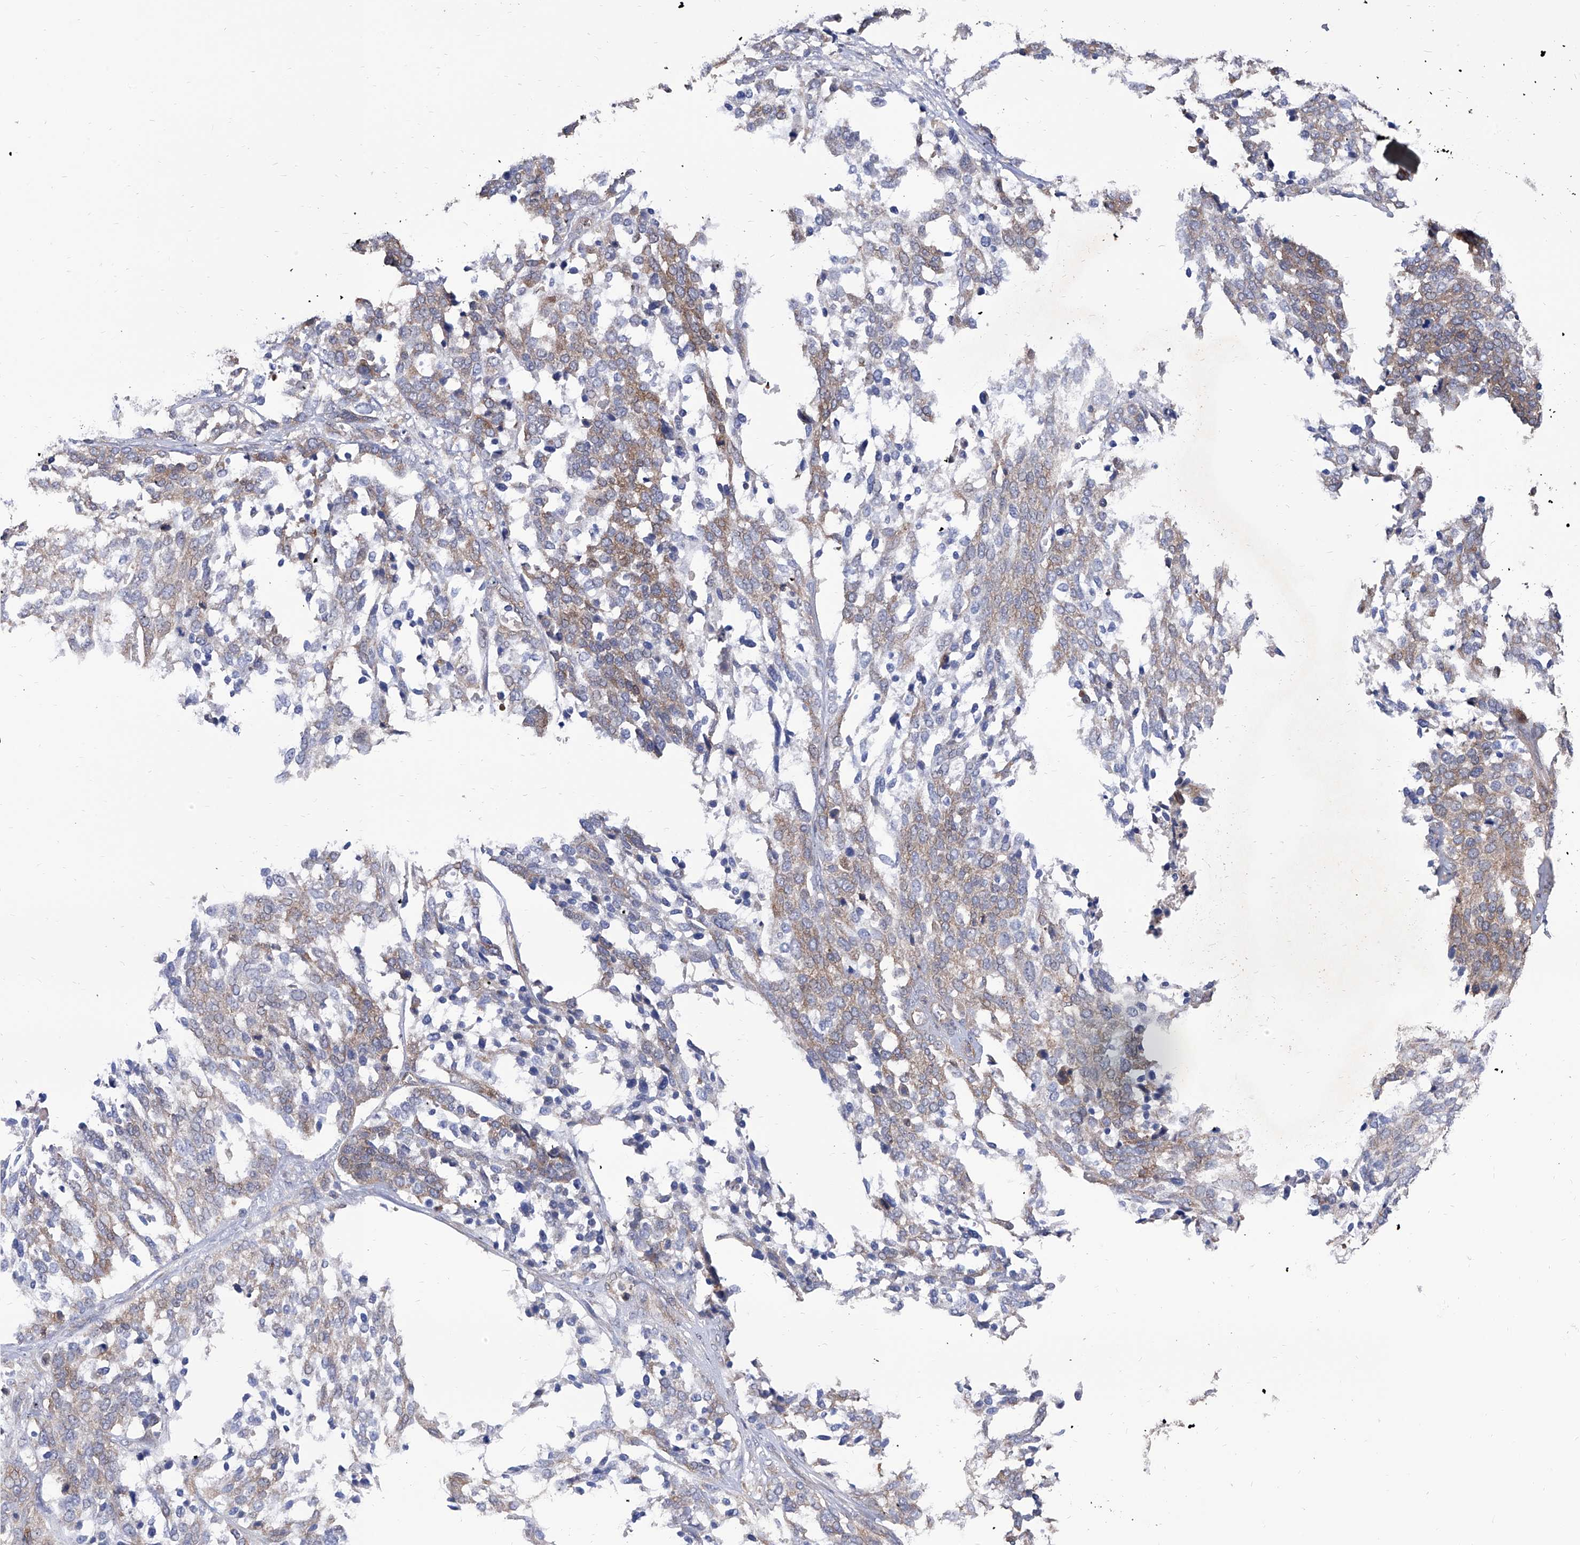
{"staining": {"intensity": "moderate", "quantity": "25%-75%", "location": "cytoplasmic/membranous"}, "tissue": "ovarian cancer", "cell_type": "Tumor cells", "image_type": "cancer", "snomed": [{"axis": "morphology", "description": "Cystadenocarcinoma, serous, NOS"}, {"axis": "topography", "description": "Ovary"}], "caption": "An immunohistochemistry photomicrograph of tumor tissue is shown. Protein staining in brown shows moderate cytoplasmic/membranous positivity in serous cystadenocarcinoma (ovarian) within tumor cells.", "gene": "TJAP1", "patient": {"sex": "female", "age": 44}}